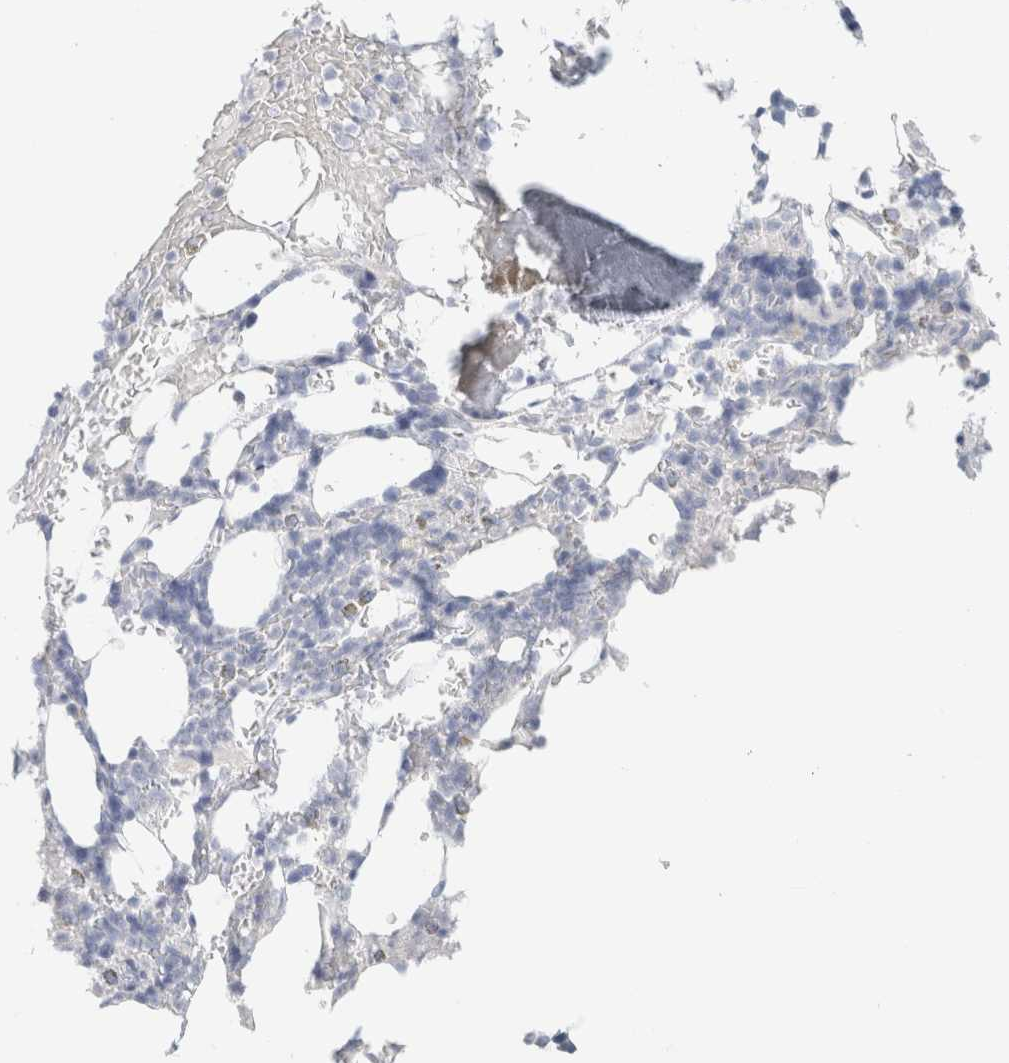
{"staining": {"intensity": "negative", "quantity": "none", "location": "none"}, "tissue": "bone marrow", "cell_type": "Hematopoietic cells", "image_type": "normal", "snomed": [{"axis": "morphology", "description": "Normal tissue, NOS"}, {"axis": "topography", "description": "Bone marrow"}], "caption": "DAB immunohistochemical staining of benign bone marrow demonstrates no significant positivity in hematopoietic cells. (DAB (3,3'-diaminobenzidine) immunohistochemistry (IHC), high magnification).", "gene": "NEFM", "patient": {"sex": "female", "age": 81}}